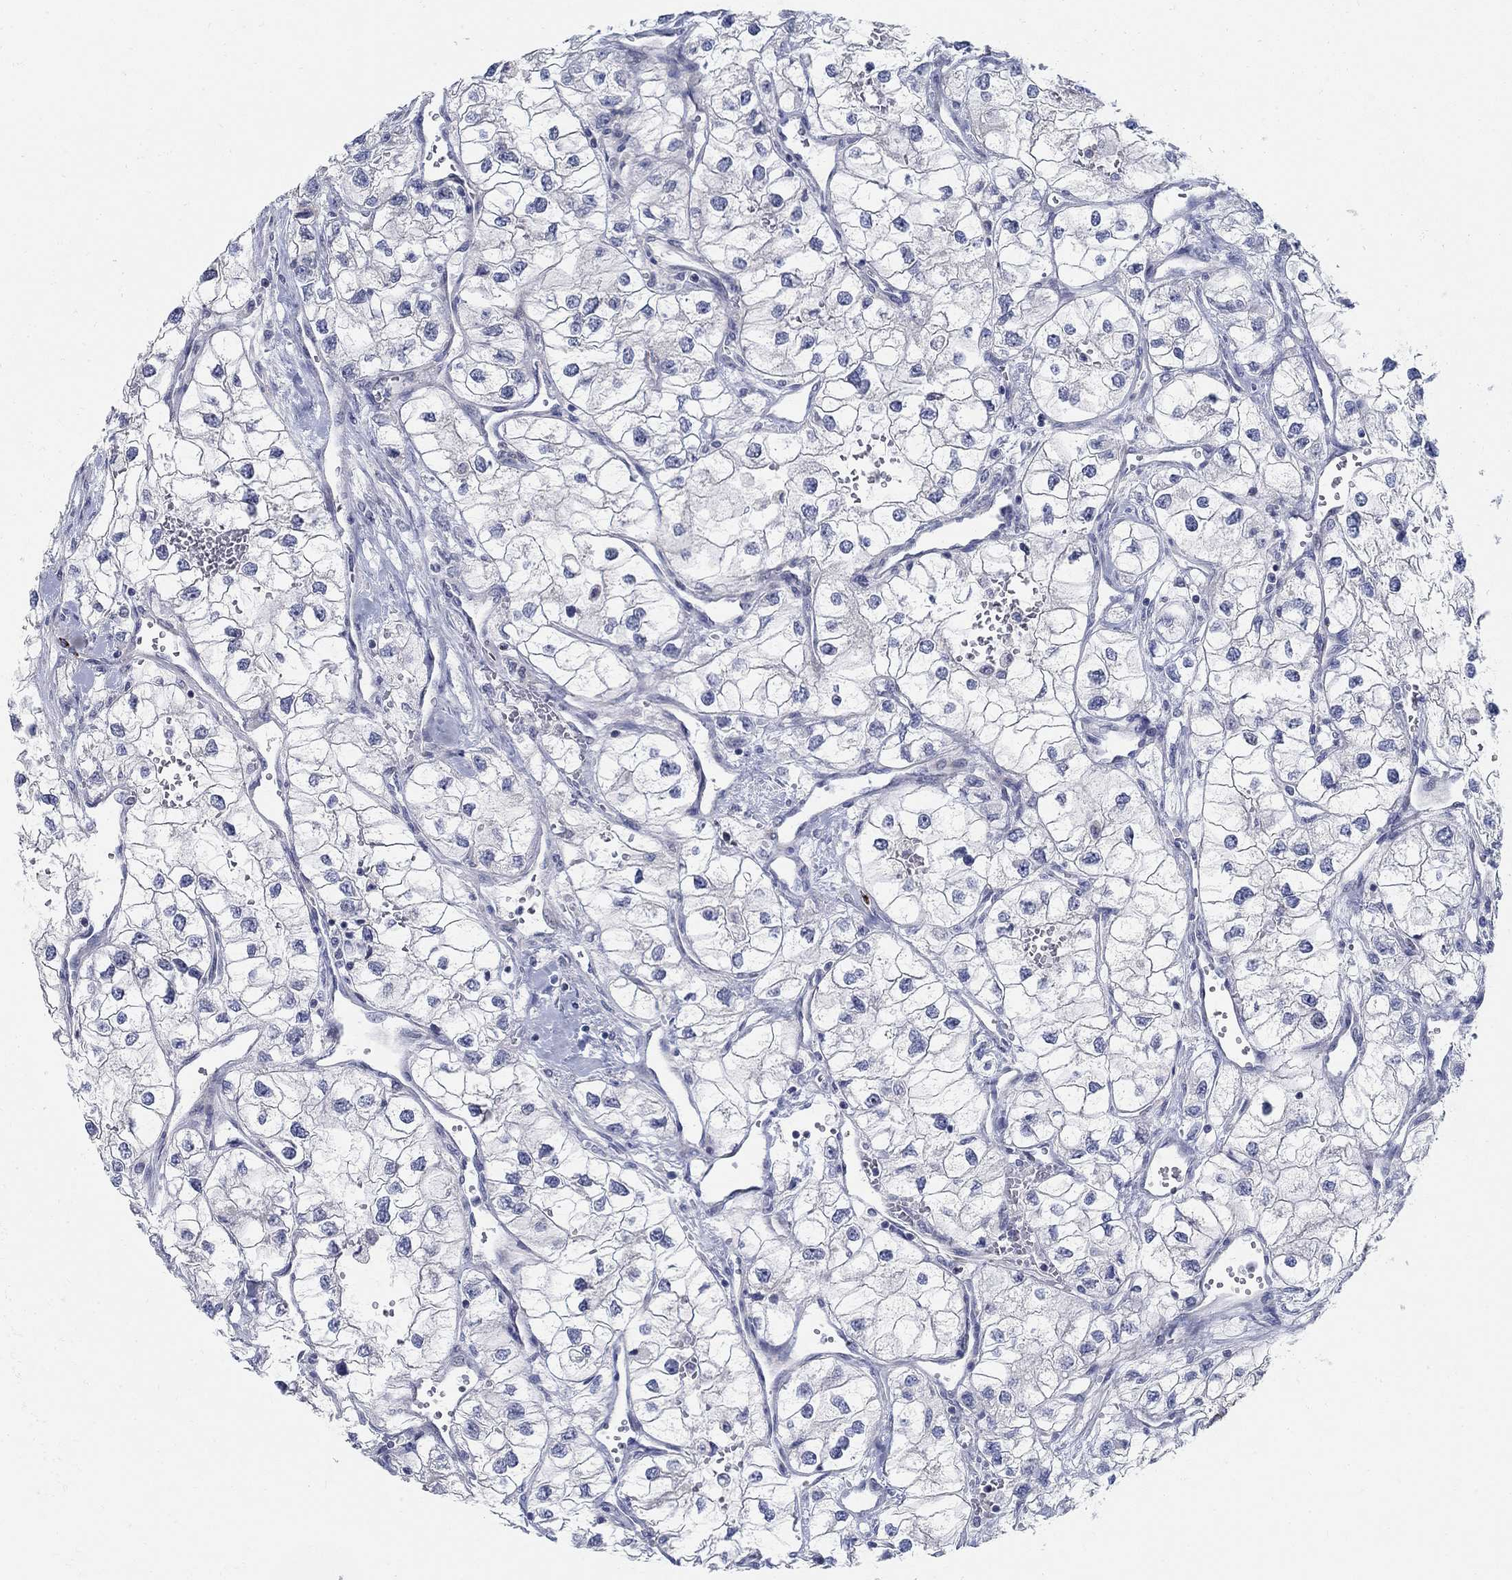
{"staining": {"intensity": "negative", "quantity": "none", "location": "none"}, "tissue": "renal cancer", "cell_type": "Tumor cells", "image_type": "cancer", "snomed": [{"axis": "morphology", "description": "Adenocarcinoma, NOS"}, {"axis": "topography", "description": "Kidney"}], "caption": "Tumor cells show no significant protein positivity in adenocarcinoma (renal). (DAB (3,3'-diaminobenzidine) immunohistochemistry (IHC) visualized using brightfield microscopy, high magnification).", "gene": "ANO7", "patient": {"sex": "male", "age": 59}}